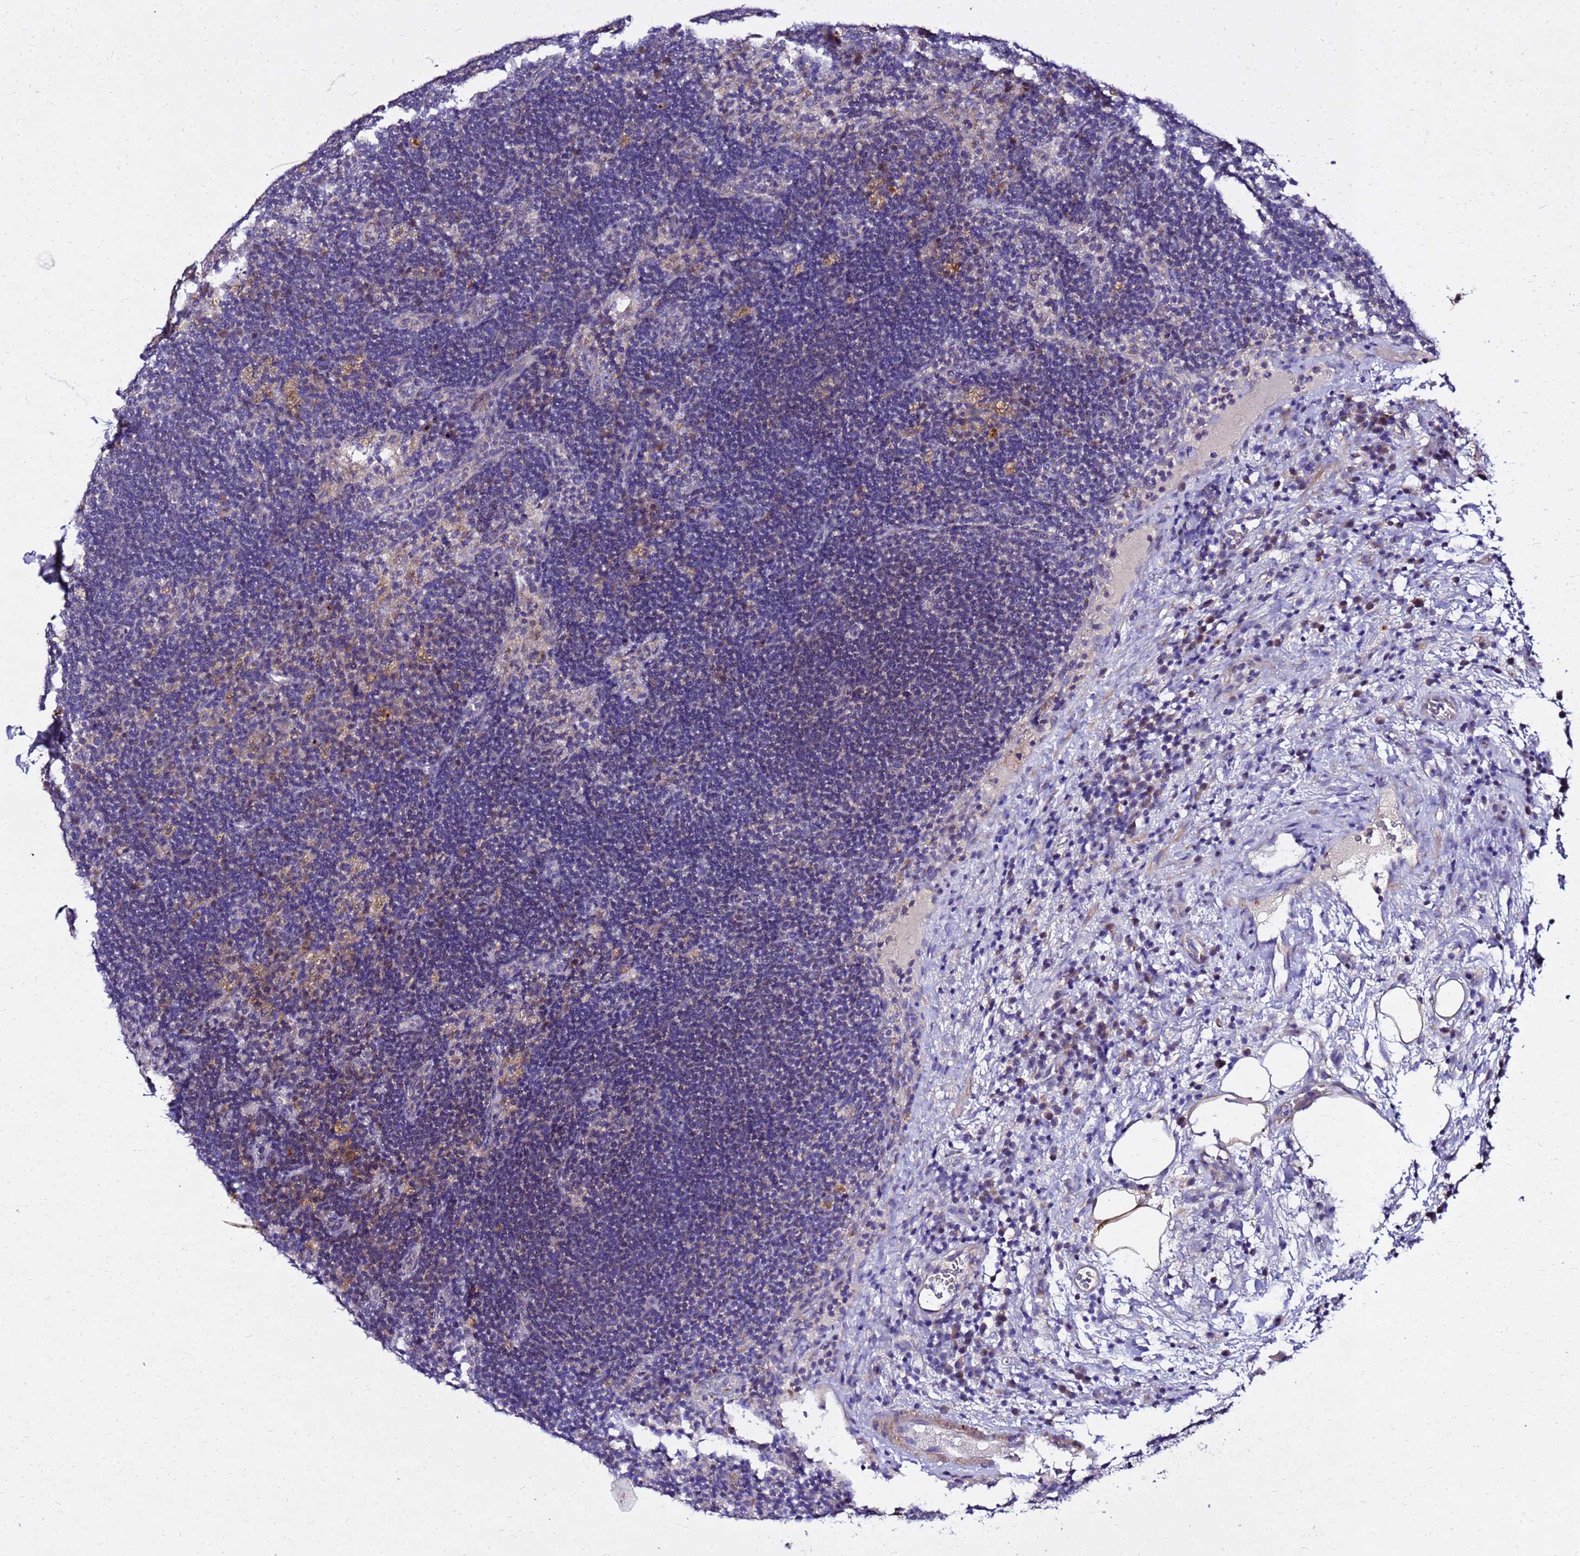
{"staining": {"intensity": "negative", "quantity": "none", "location": "none"}, "tissue": "lymph node", "cell_type": "Germinal center cells", "image_type": "normal", "snomed": [{"axis": "morphology", "description": "Normal tissue, NOS"}, {"axis": "topography", "description": "Lymph node"}], "caption": "Germinal center cells show no significant protein staining in benign lymph node. The staining was performed using DAB to visualize the protein expression in brown, while the nuclei were stained in blue with hematoxylin (Magnification: 20x).", "gene": "COX14", "patient": {"sex": "female", "age": 70}}